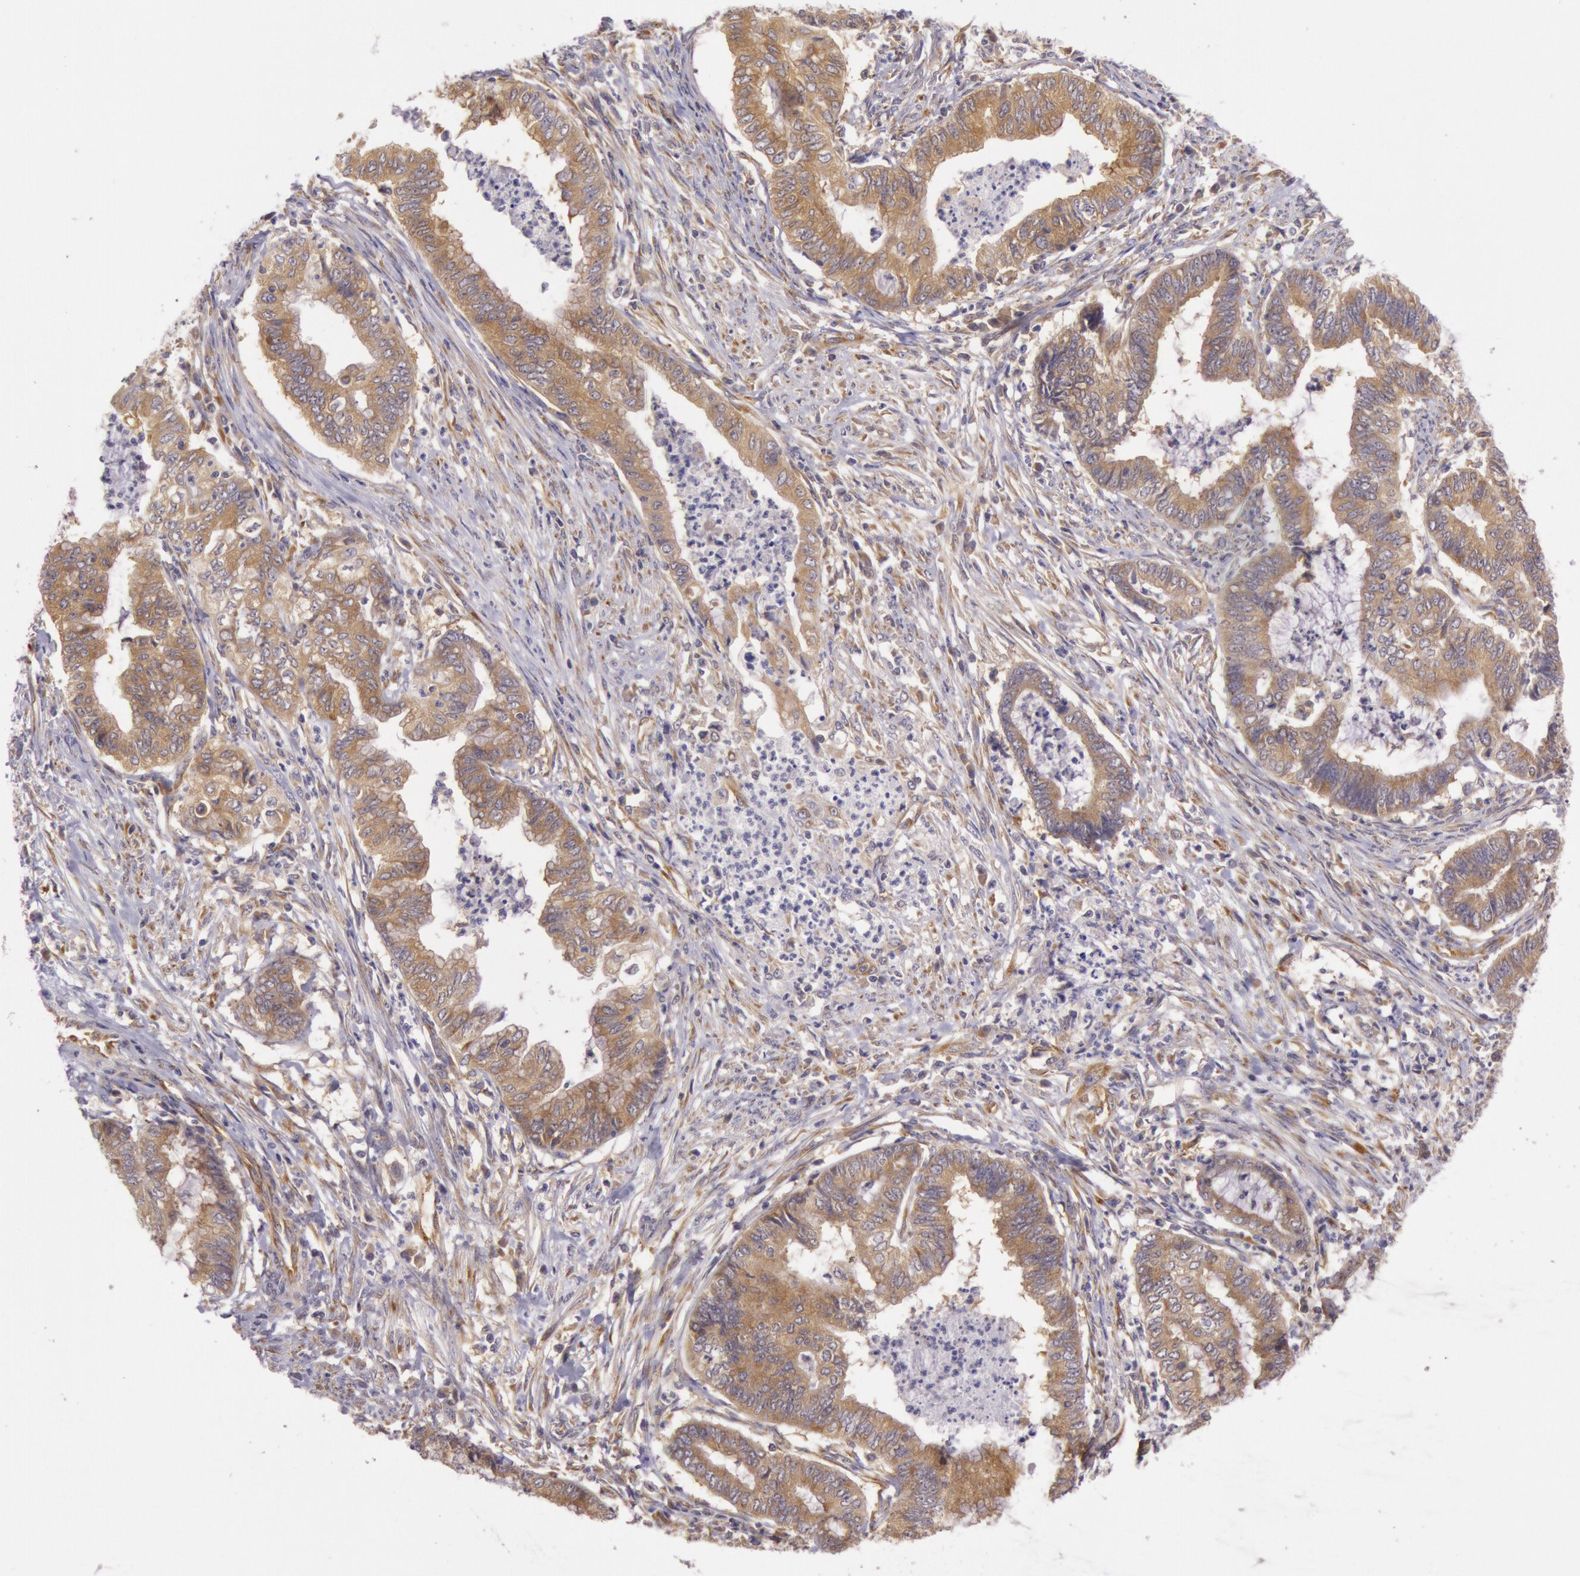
{"staining": {"intensity": "moderate", "quantity": ">75%", "location": "cytoplasmic/membranous"}, "tissue": "endometrial cancer", "cell_type": "Tumor cells", "image_type": "cancer", "snomed": [{"axis": "morphology", "description": "Necrosis, NOS"}, {"axis": "morphology", "description": "Adenocarcinoma, NOS"}, {"axis": "topography", "description": "Endometrium"}], "caption": "This is a micrograph of immunohistochemistry (IHC) staining of endometrial cancer (adenocarcinoma), which shows moderate expression in the cytoplasmic/membranous of tumor cells.", "gene": "CHUK", "patient": {"sex": "female", "age": 79}}